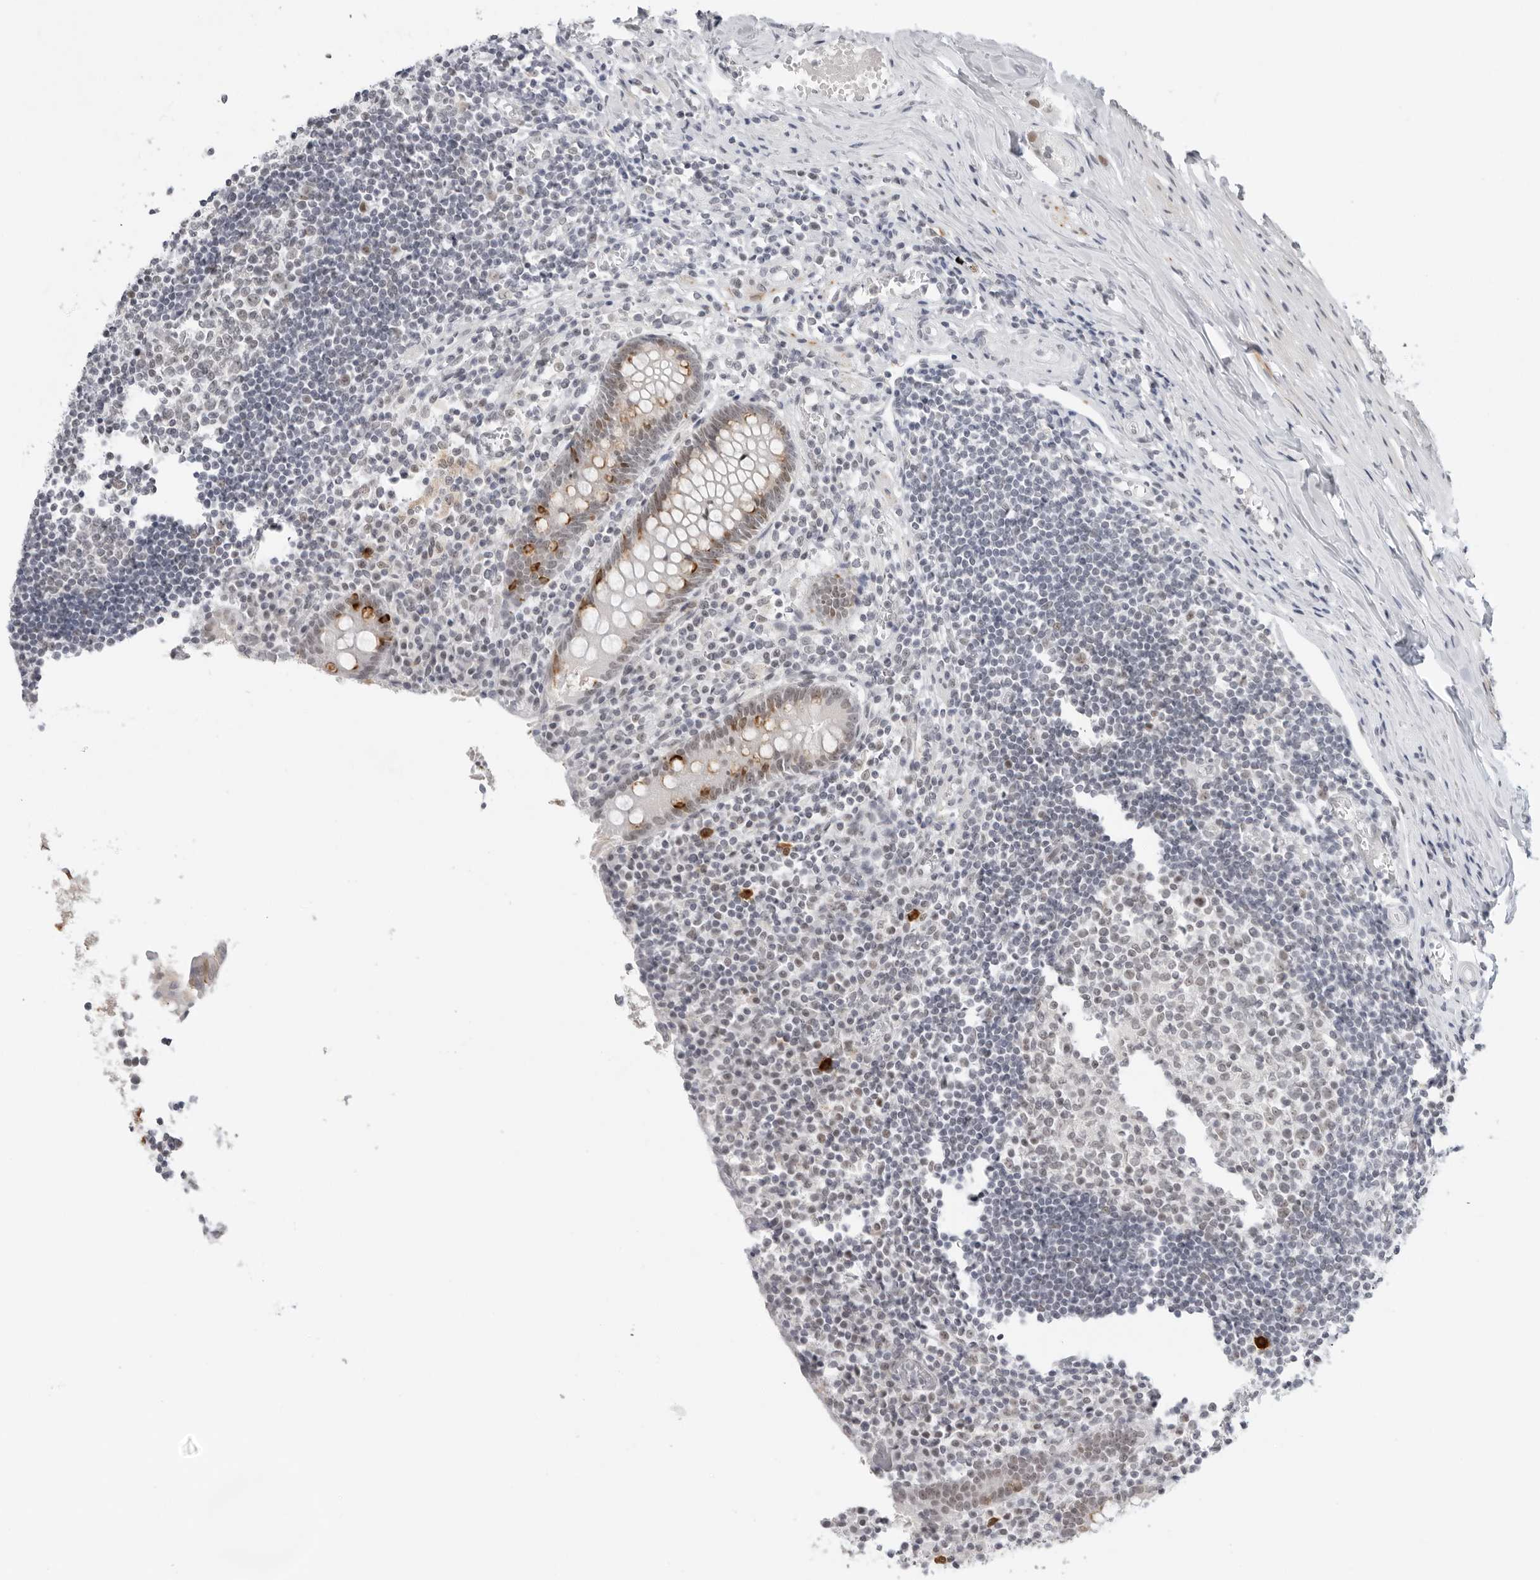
{"staining": {"intensity": "strong", "quantity": "<25%", "location": "cytoplasmic/membranous"}, "tissue": "appendix", "cell_type": "Glandular cells", "image_type": "normal", "snomed": [{"axis": "morphology", "description": "Normal tissue, NOS"}, {"axis": "topography", "description": "Appendix"}], "caption": "Strong cytoplasmic/membranous staining for a protein is seen in about <25% of glandular cells of benign appendix using immunohistochemistry (IHC).", "gene": "FOXK2", "patient": {"sex": "female", "age": 17}}